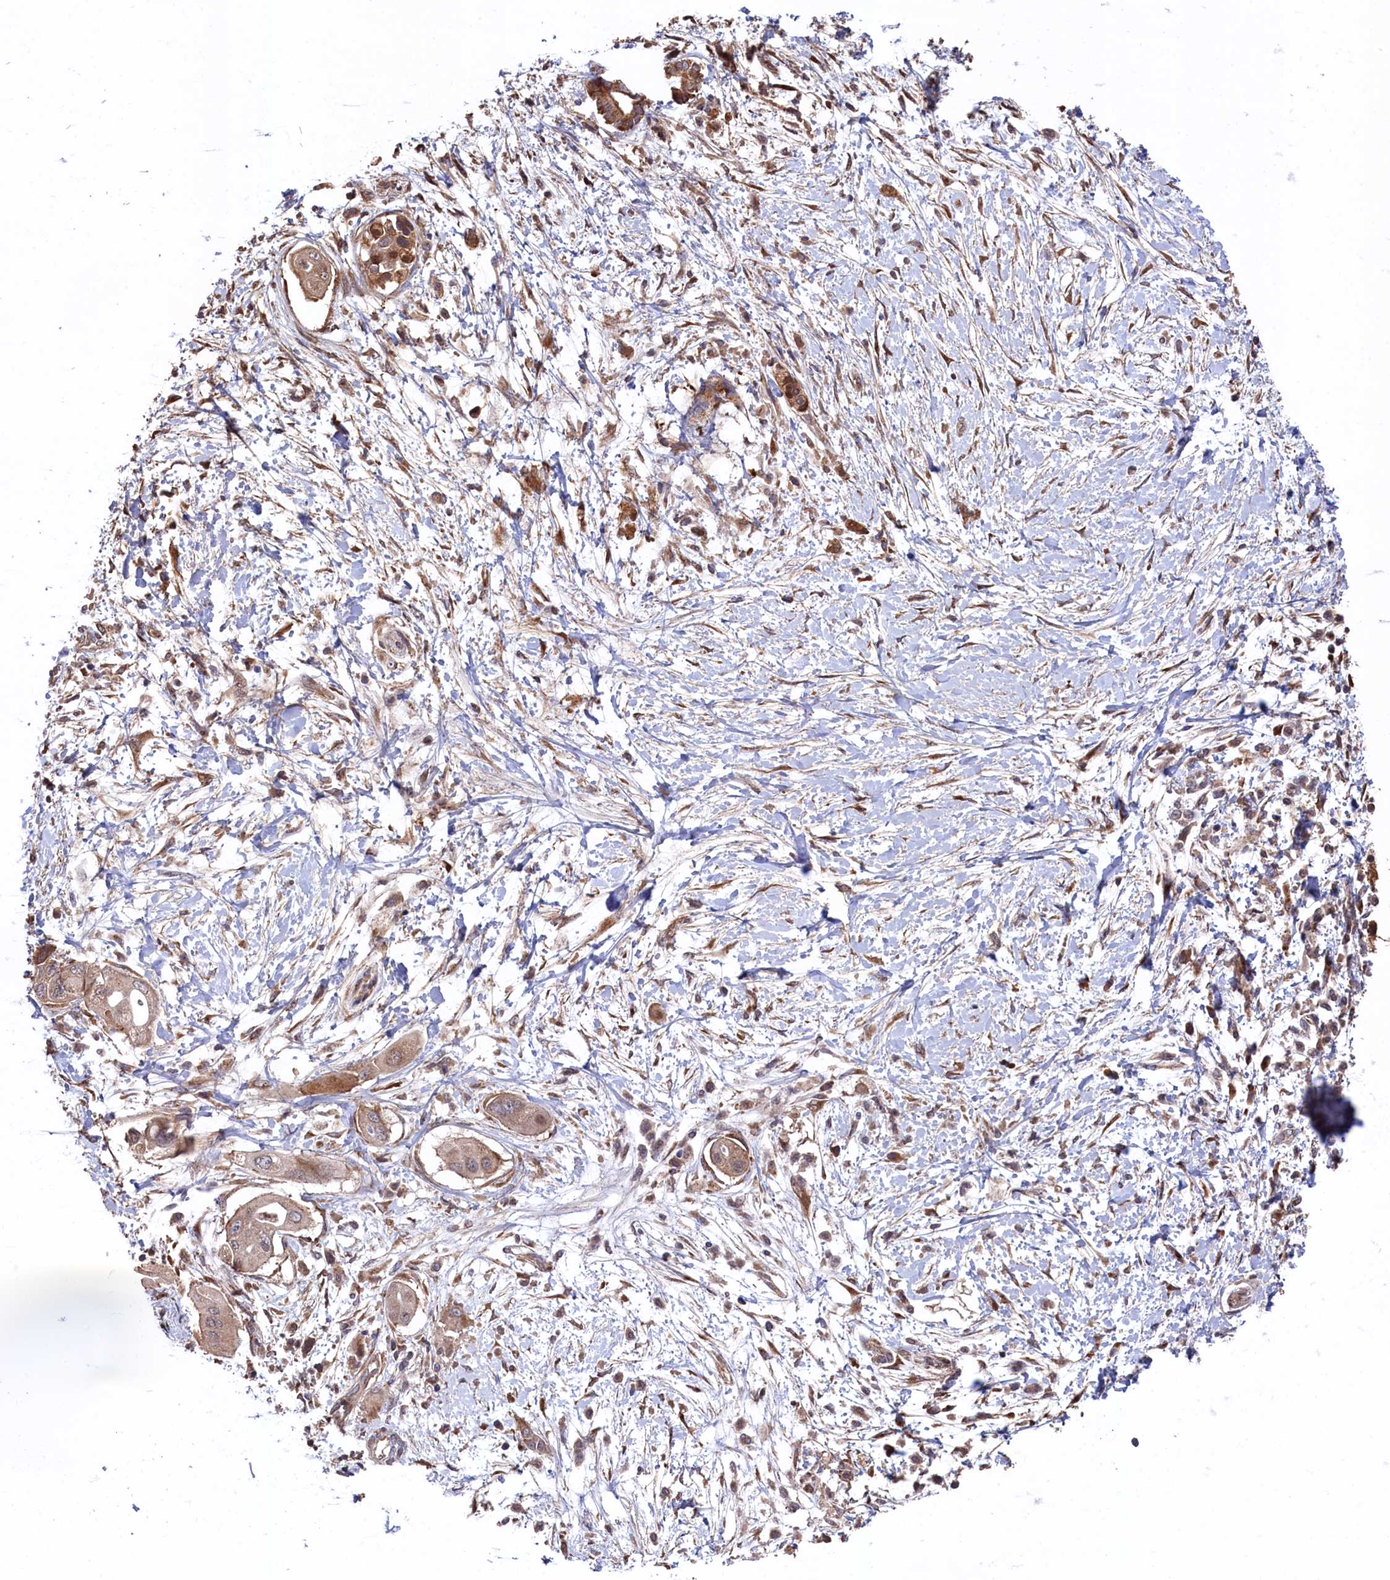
{"staining": {"intensity": "weak", "quantity": ">75%", "location": "cytoplasmic/membranous"}, "tissue": "pancreatic cancer", "cell_type": "Tumor cells", "image_type": "cancer", "snomed": [{"axis": "morphology", "description": "Adenocarcinoma, NOS"}, {"axis": "topography", "description": "Pancreas"}], "caption": "Pancreatic cancer (adenocarcinoma) was stained to show a protein in brown. There is low levels of weak cytoplasmic/membranous staining in about >75% of tumor cells. (DAB (3,3'-diaminobenzidine) IHC with brightfield microscopy, high magnification).", "gene": "SLC12A4", "patient": {"sex": "male", "age": 68}}